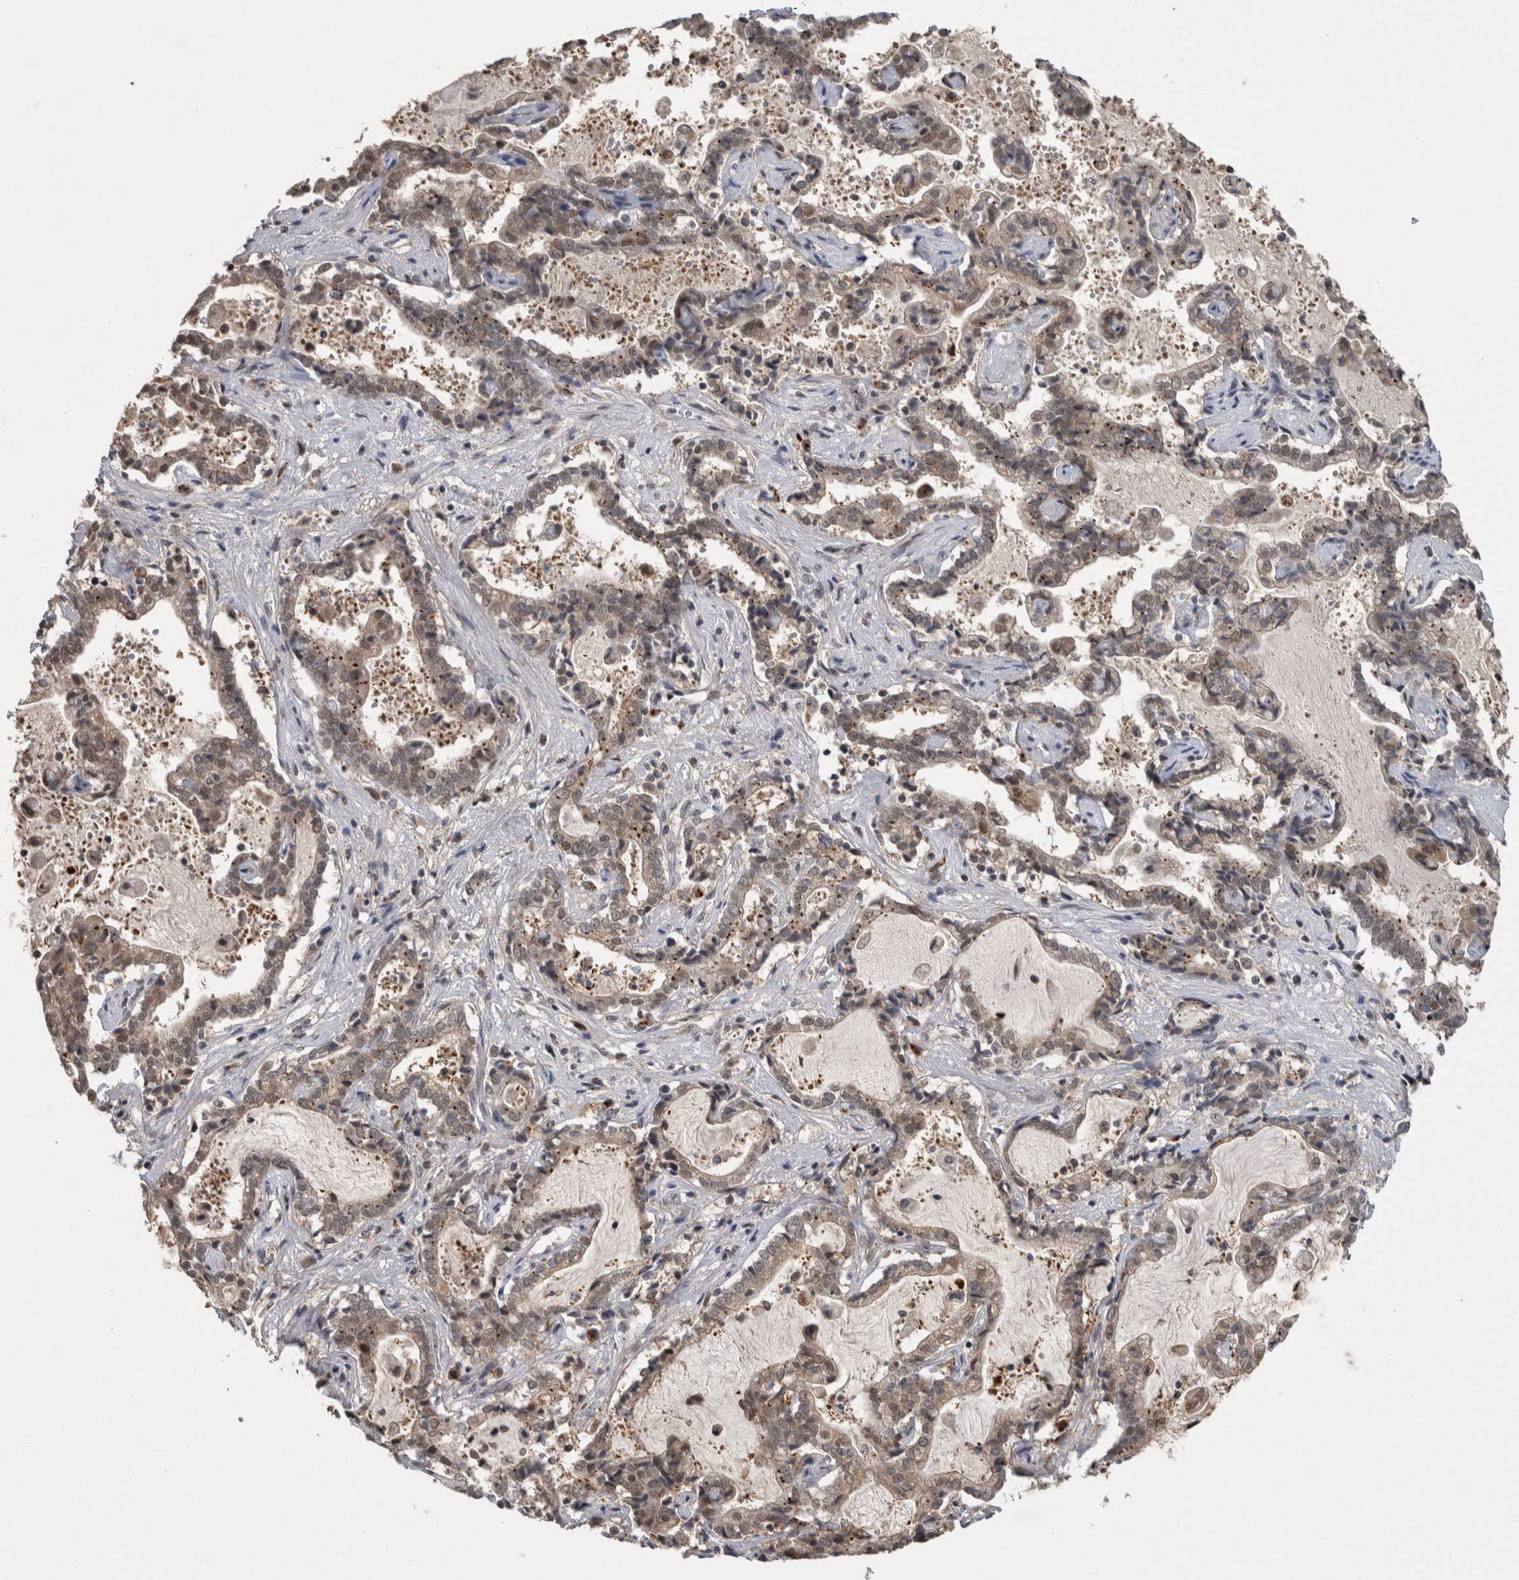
{"staining": {"intensity": "weak", "quantity": "25%-75%", "location": "cytoplasmic/membranous,nuclear"}, "tissue": "liver cancer", "cell_type": "Tumor cells", "image_type": "cancer", "snomed": [{"axis": "morphology", "description": "Cholangiocarcinoma"}, {"axis": "topography", "description": "Liver"}], "caption": "IHC photomicrograph of neoplastic tissue: human liver cholangiocarcinoma stained using IHC exhibits low levels of weak protein expression localized specifically in the cytoplasmic/membranous and nuclear of tumor cells, appearing as a cytoplasmic/membranous and nuclear brown color.", "gene": "MTBP", "patient": {"sex": "male", "age": 57}}